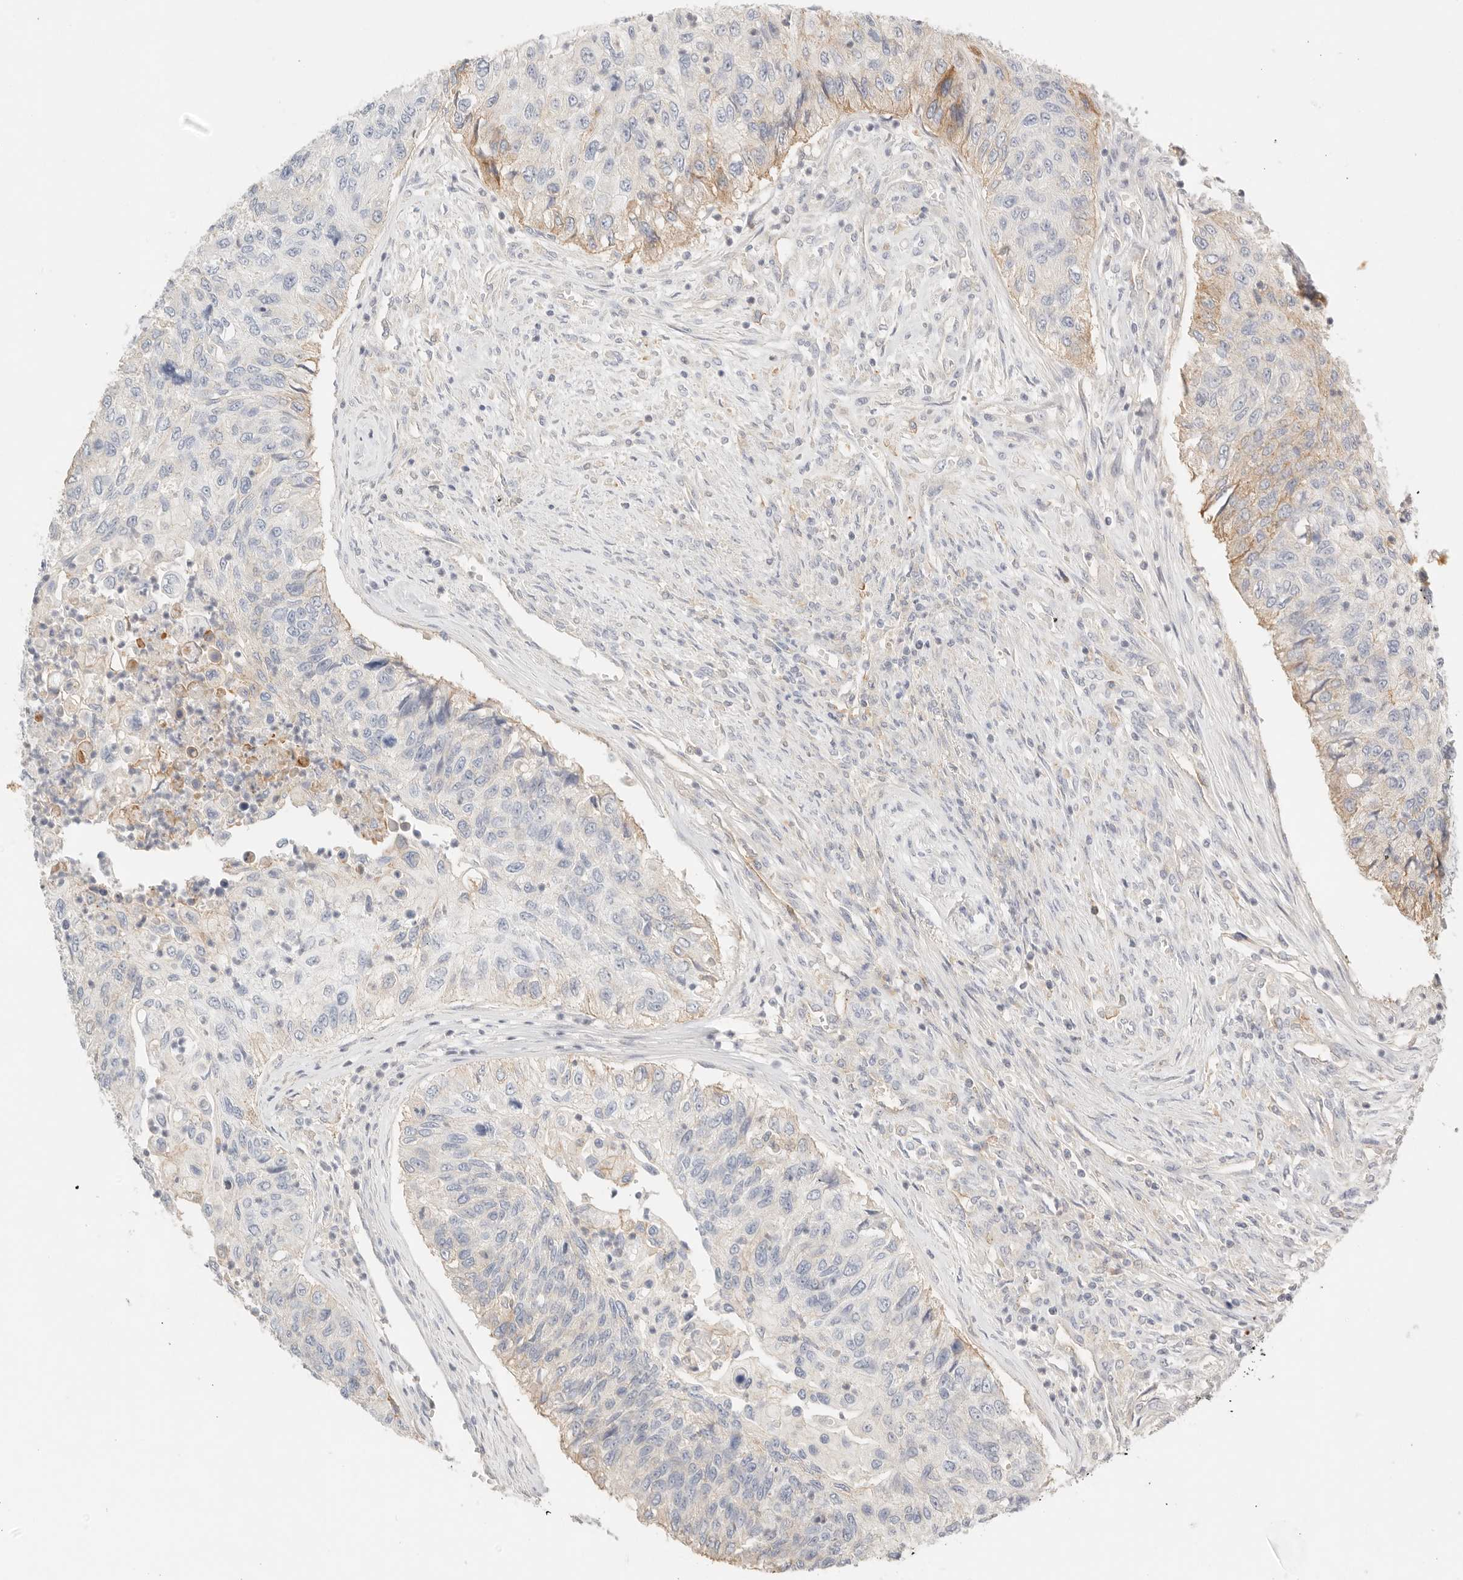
{"staining": {"intensity": "weak", "quantity": "<25%", "location": "cytoplasmic/membranous"}, "tissue": "urothelial cancer", "cell_type": "Tumor cells", "image_type": "cancer", "snomed": [{"axis": "morphology", "description": "Urothelial carcinoma, High grade"}, {"axis": "topography", "description": "Urinary bladder"}], "caption": "Immunohistochemistry (IHC) photomicrograph of human urothelial carcinoma (high-grade) stained for a protein (brown), which reveals no expression in tumor cells.", "gene": "CEP120", "patient": {"sex": "female", "age": 60}}